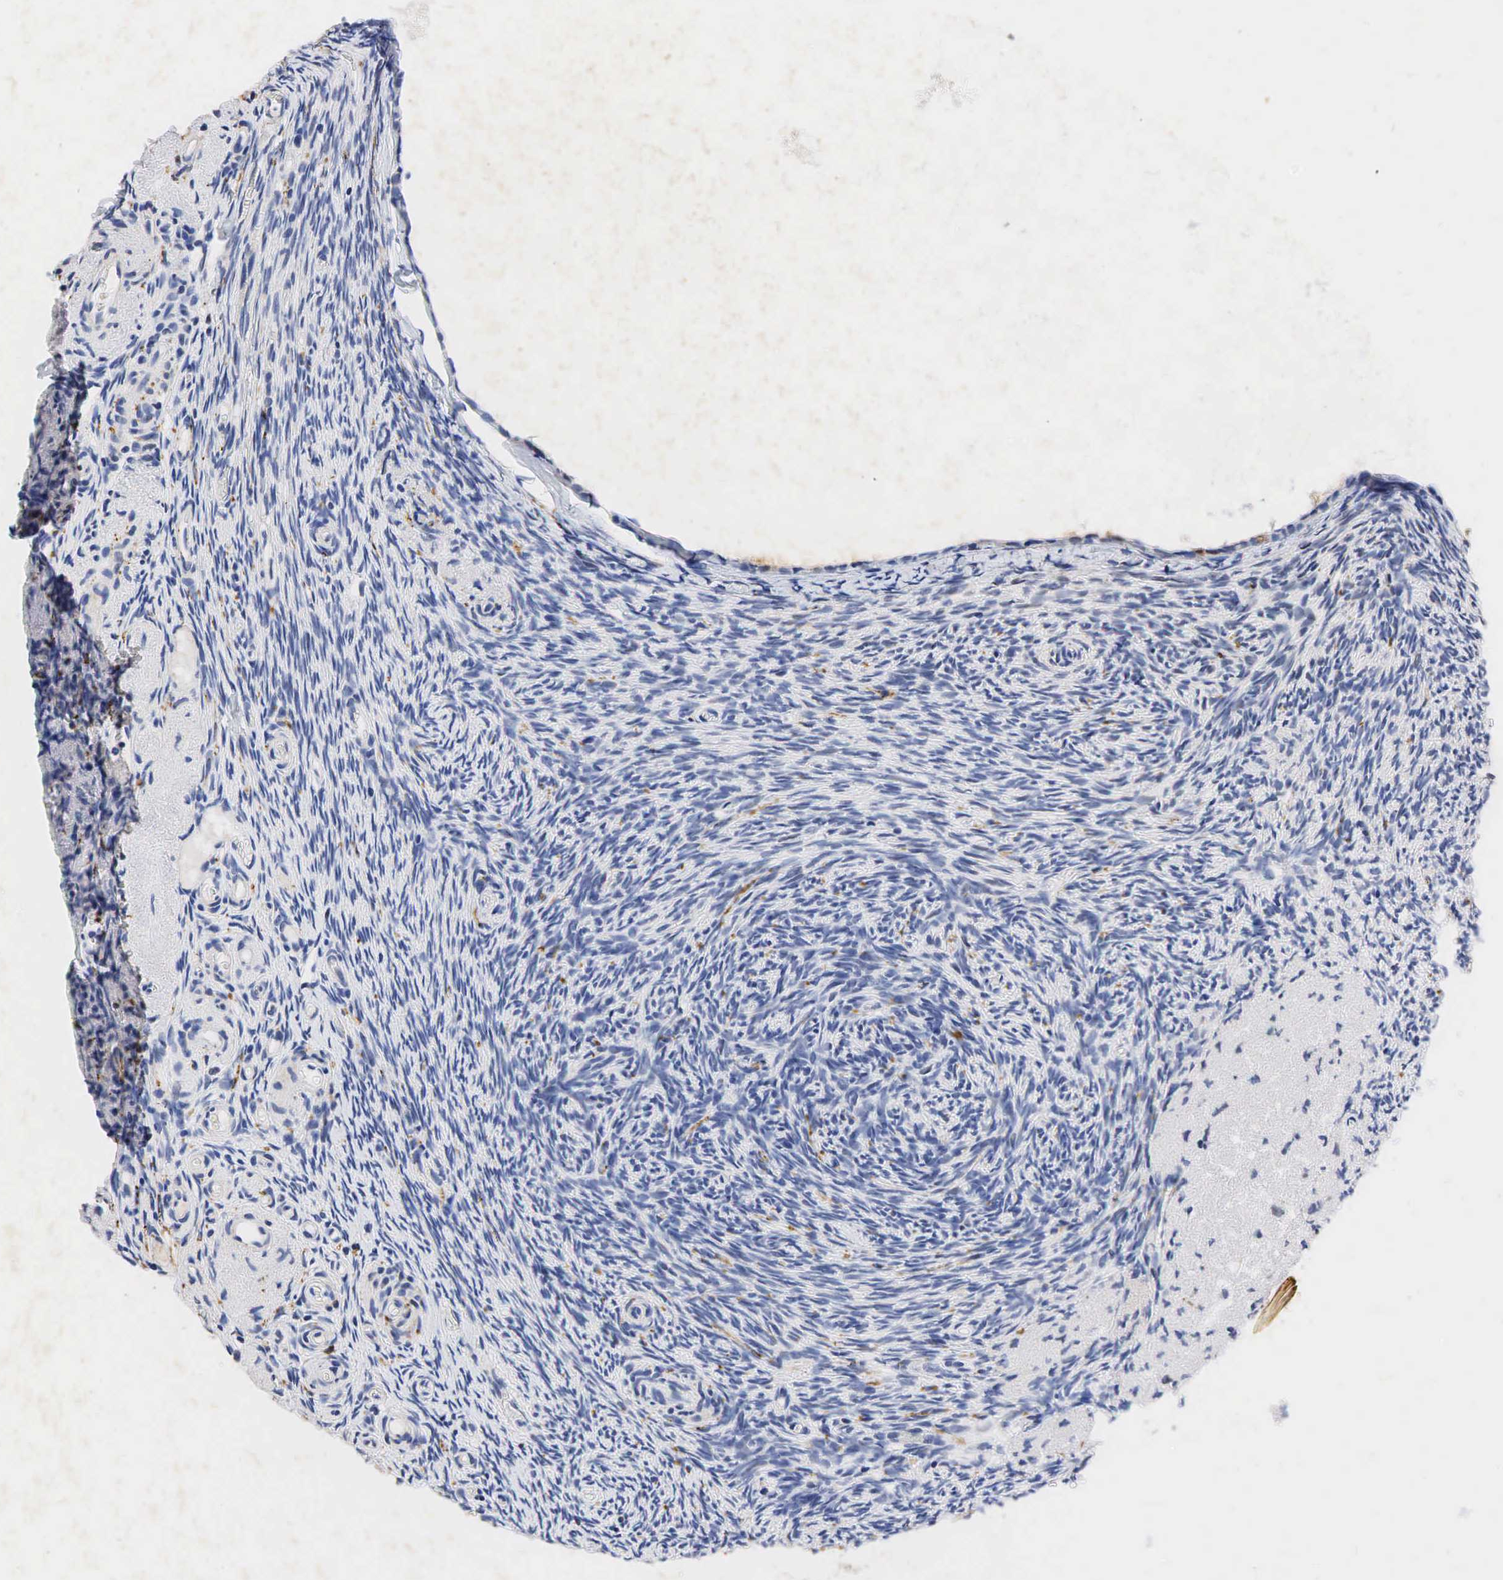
{"staining": {"intensity": "moderate", "quantity": "<25%", "location": "cytoplasmic/membranous"}, "tissue": "ovary", "cell_type": "Ovarian stroma cells", "image_type": "normal", "snomed": [{"axis": "morphology", "description": "Normal tissue, NOS"}, {"axis": "topography", "description": "Ovary"}], "caption": "This is a histology image of immunohistochemistry (IHC) staining of benign ovary, which shows moderate staining in the cytoplasmic/membranous of ovarian stroma cells.", "gene": "SYP", "patient": {"sex": "female", "age": 78}}